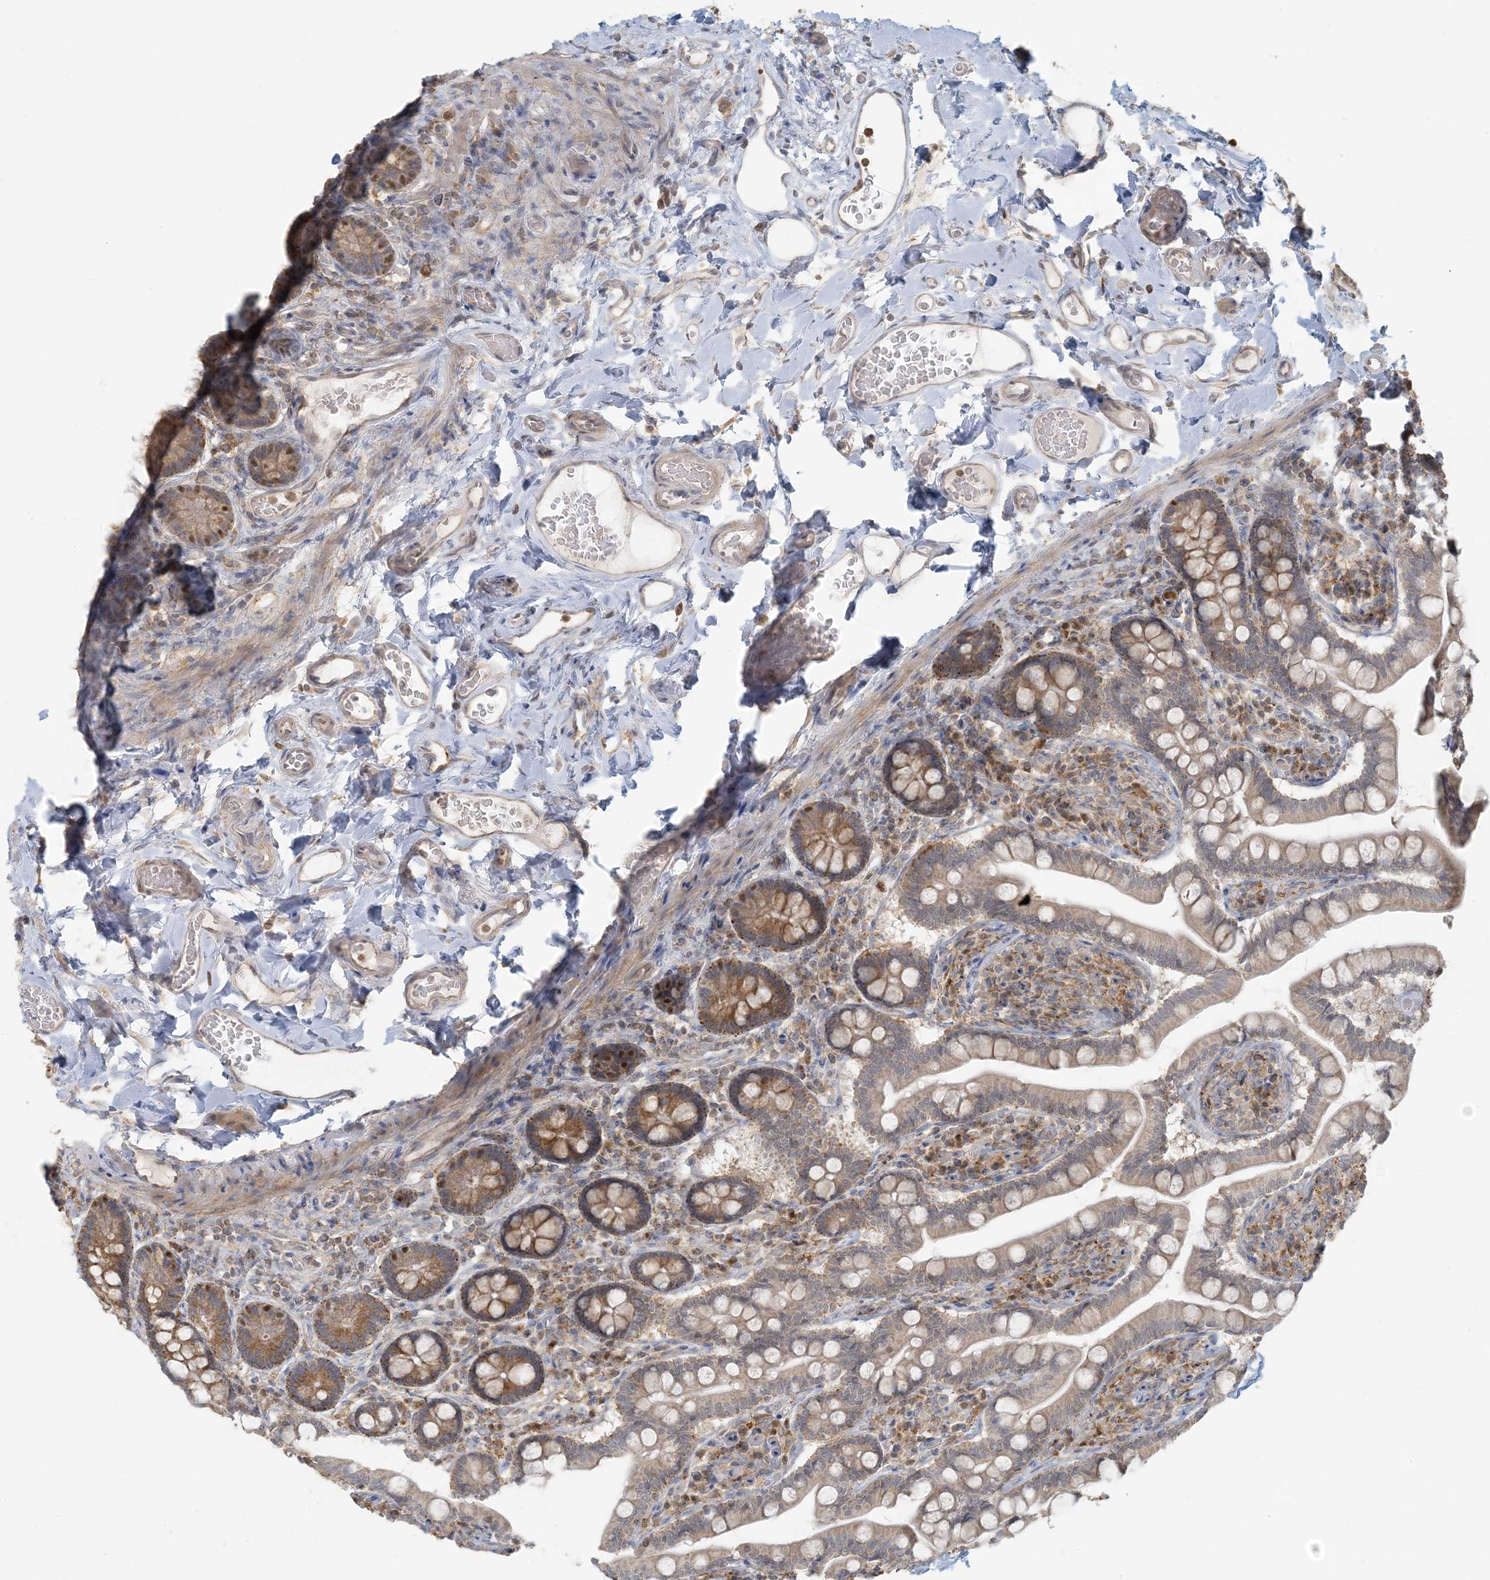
{"staining": {"intensity": "moderate", "quantity": ">75%", "location": "cytoplasmic/membranous,nuclear"}, "tissue": "small intestine", "cell_type": "Glandular cells", "image_type": "normal", "snomed": [{"axis": "morphology", "description": "Normal tissue, NOS"}, {"axis": "topography", "description": "Small intestine"}], "caption": "Glandular cells display moderate cytoplasmic/membranous,nuclear staining in approximately >75% of cells in normal small intestine.", "gene": "HACL1", "patient": {"sex": "female", "age": 64}}